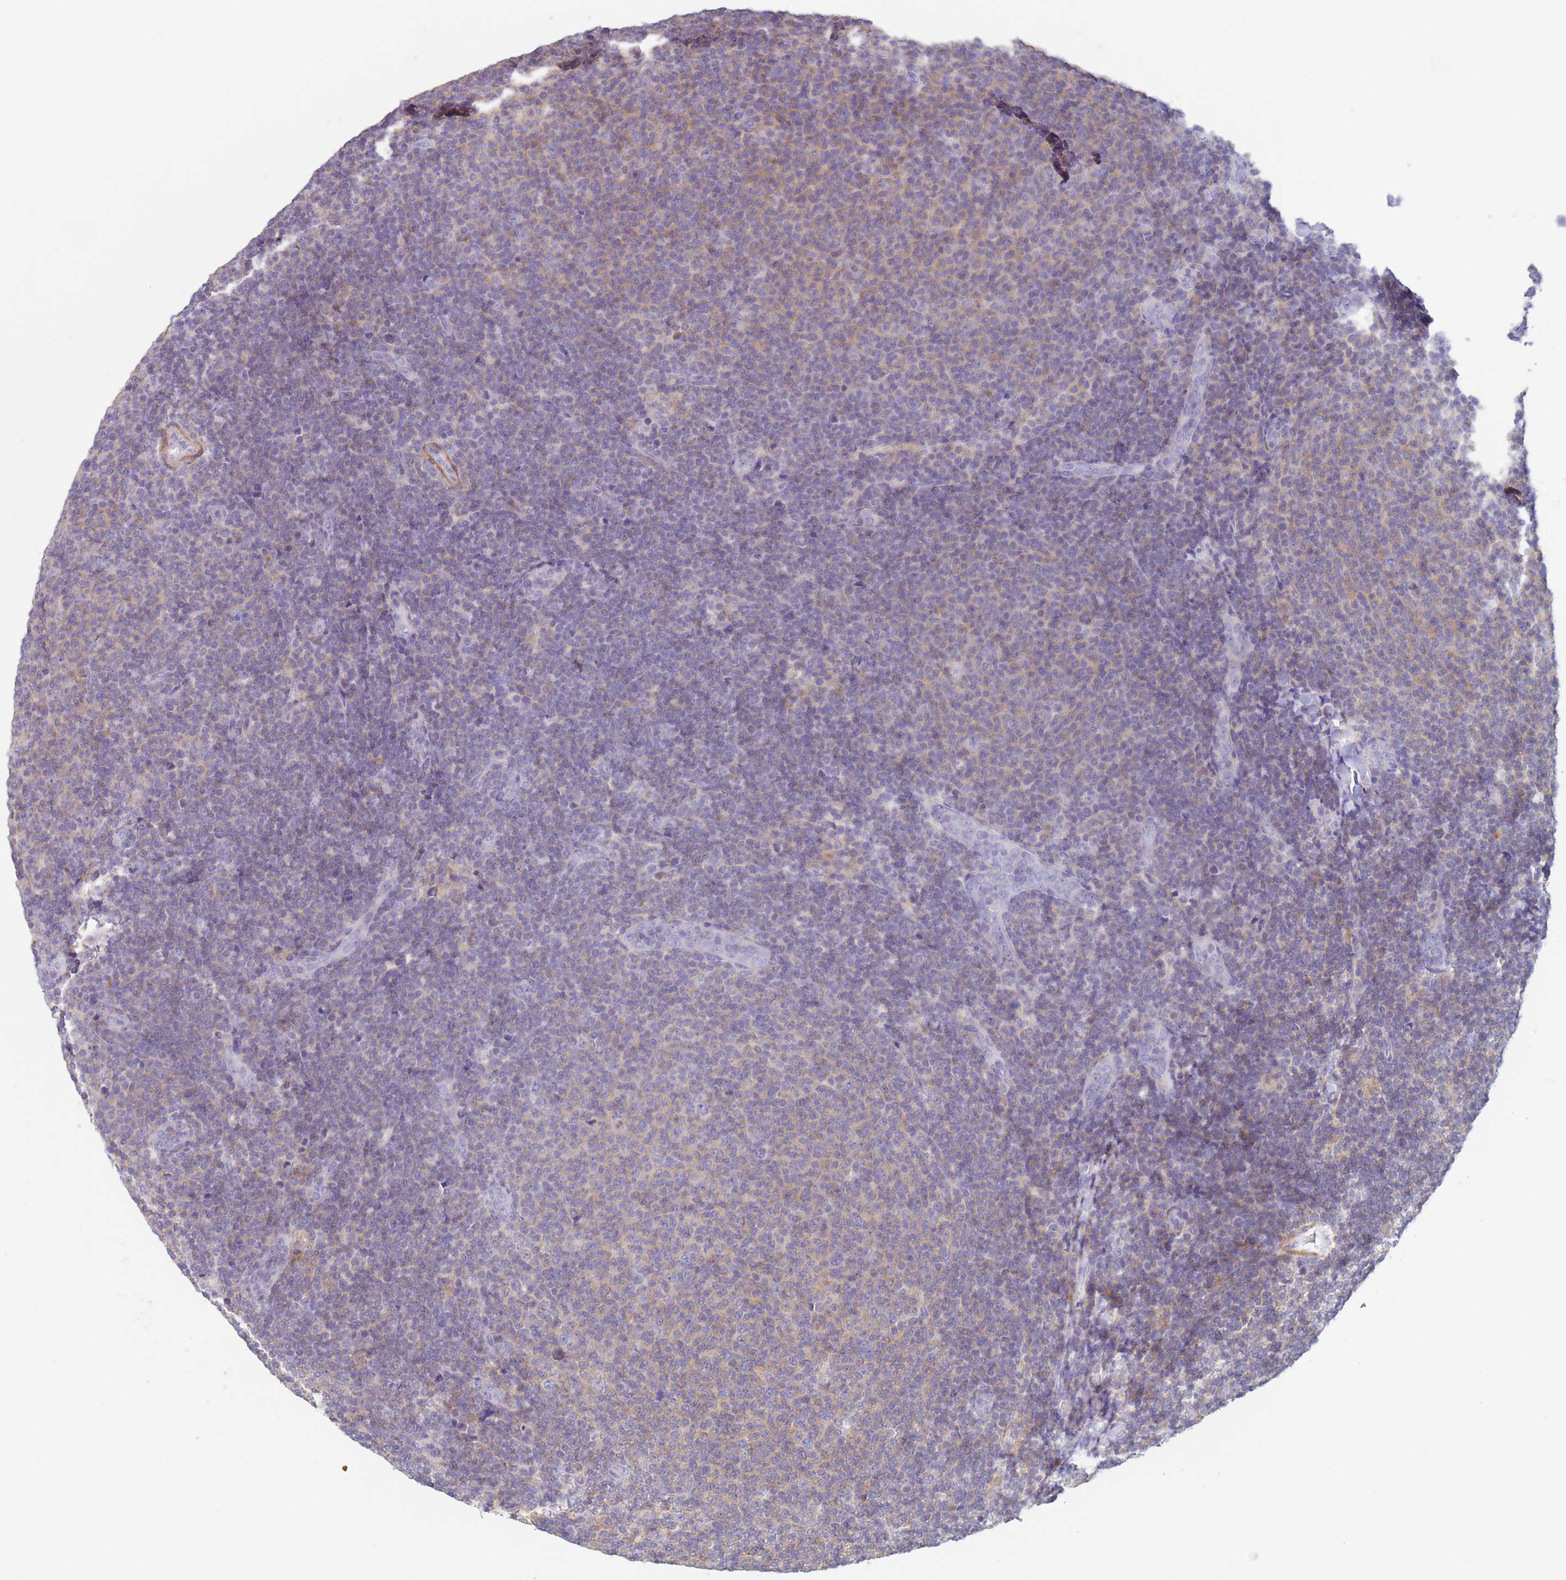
{"staining": {"intensity": "weak", "quantity": "<25%", "location": "cytoplasmic/membranous"}, "tissue": "lymphoma", "cell_type": "Tumor cells", "image_type": "cancer", "snomed": [{"axis": "morphology", "description": "Malignant lymphoma, non-Hodgkin's type, Low grade"}, {"axis": "topography", "description": "Lymph node"}], "caption": "Immunohistochemical staining of human lymphoma displays no significant staining in tumor cells.", "gene": "KLHL13", "patient": {"sex": "male", "age": 66}}